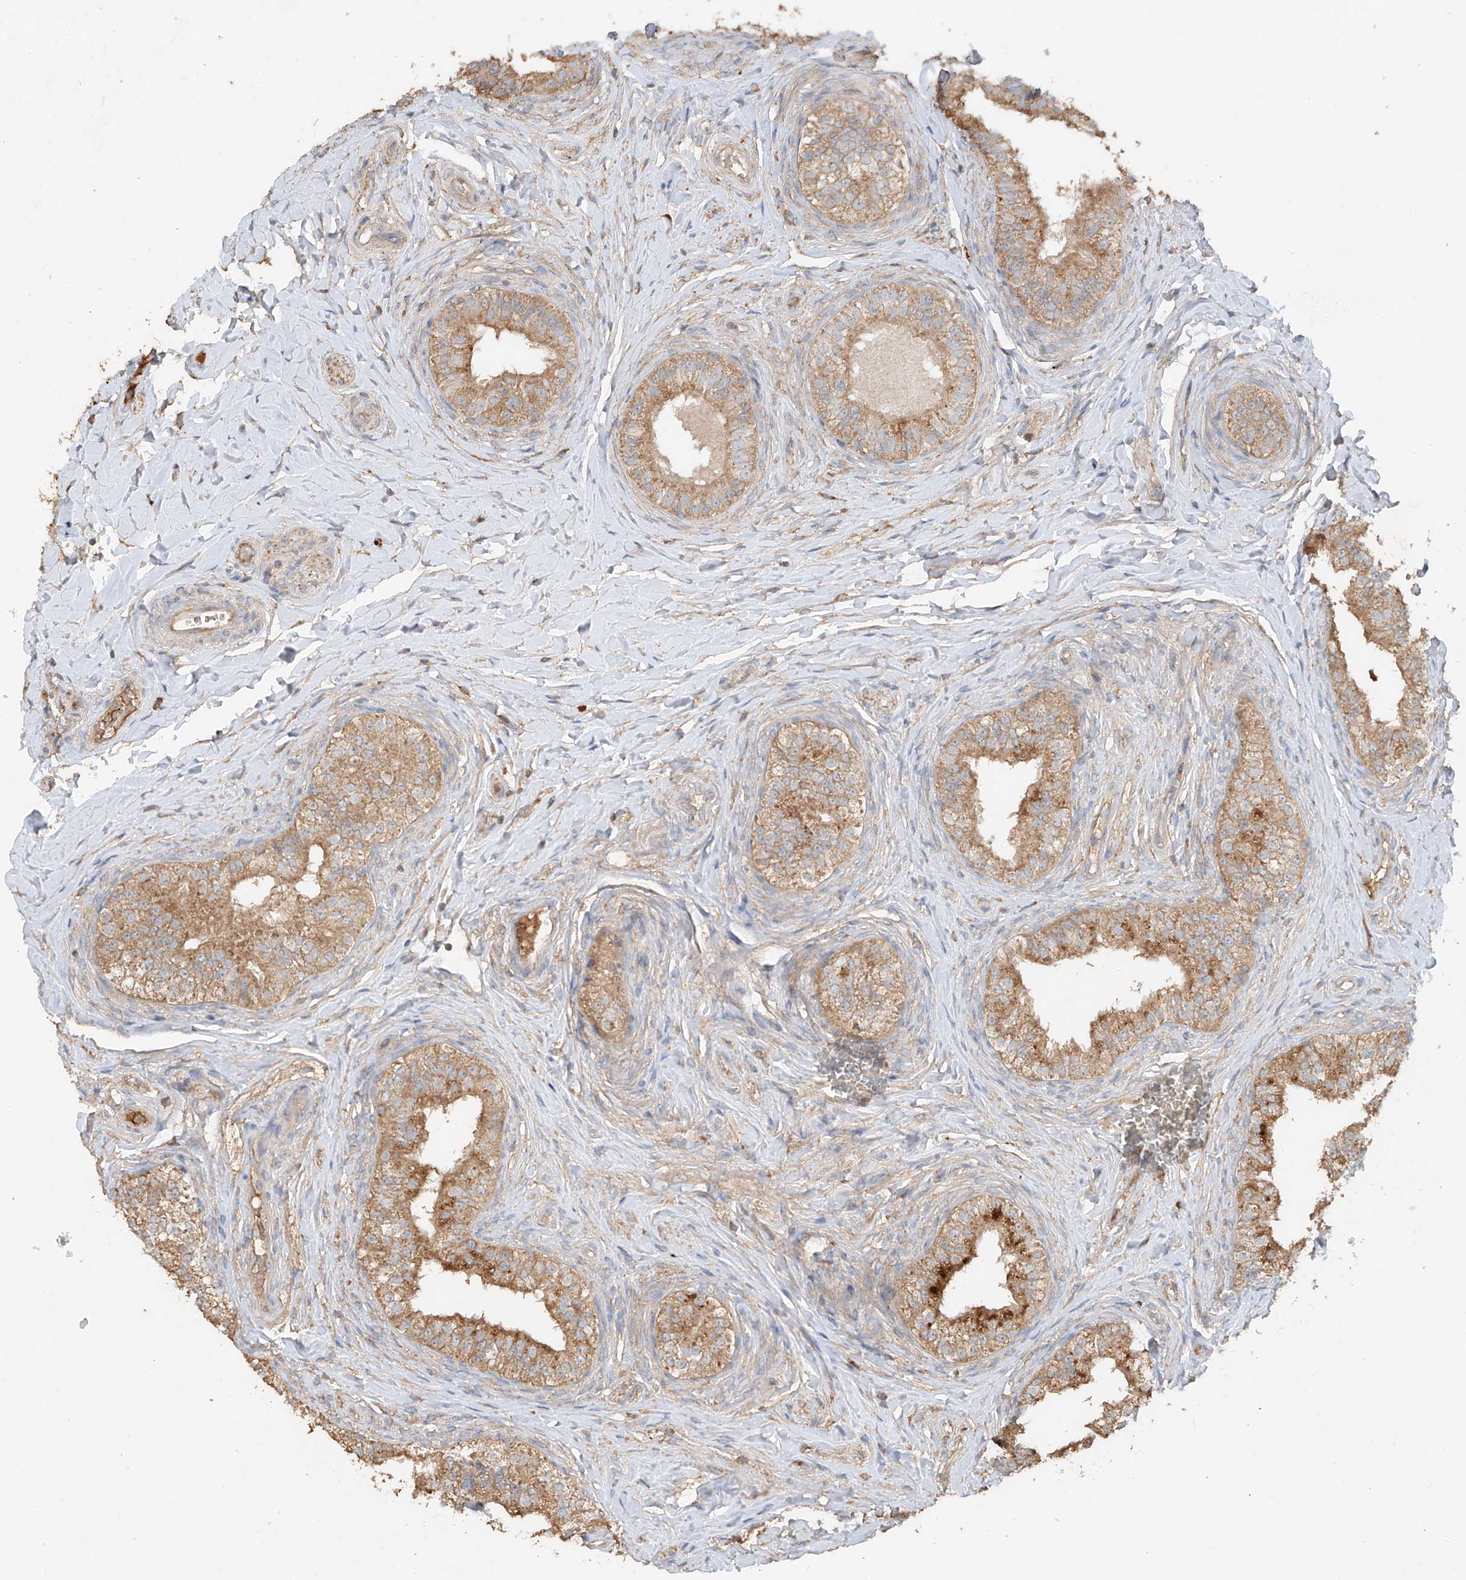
{"staining": {"intensity": "moderate", "quantity": ">75%", "location": "cytoplasmic/membranous"}, "tissue": "epididymis", "cell_type": "Glandular cells", "image_type": "normal", "snomed": [{"axis": "morphology", "description": "Normal tissue, NOS"}, {"axis": "topography", "description": "Epididymis"}], "caption": "Moderate cytoplasmic/membranous protein expression is present in approximately >75% of glandular cells in epididymis.", "gene": "GNB1L", "patient": {"sex": "male", "age": 49}}